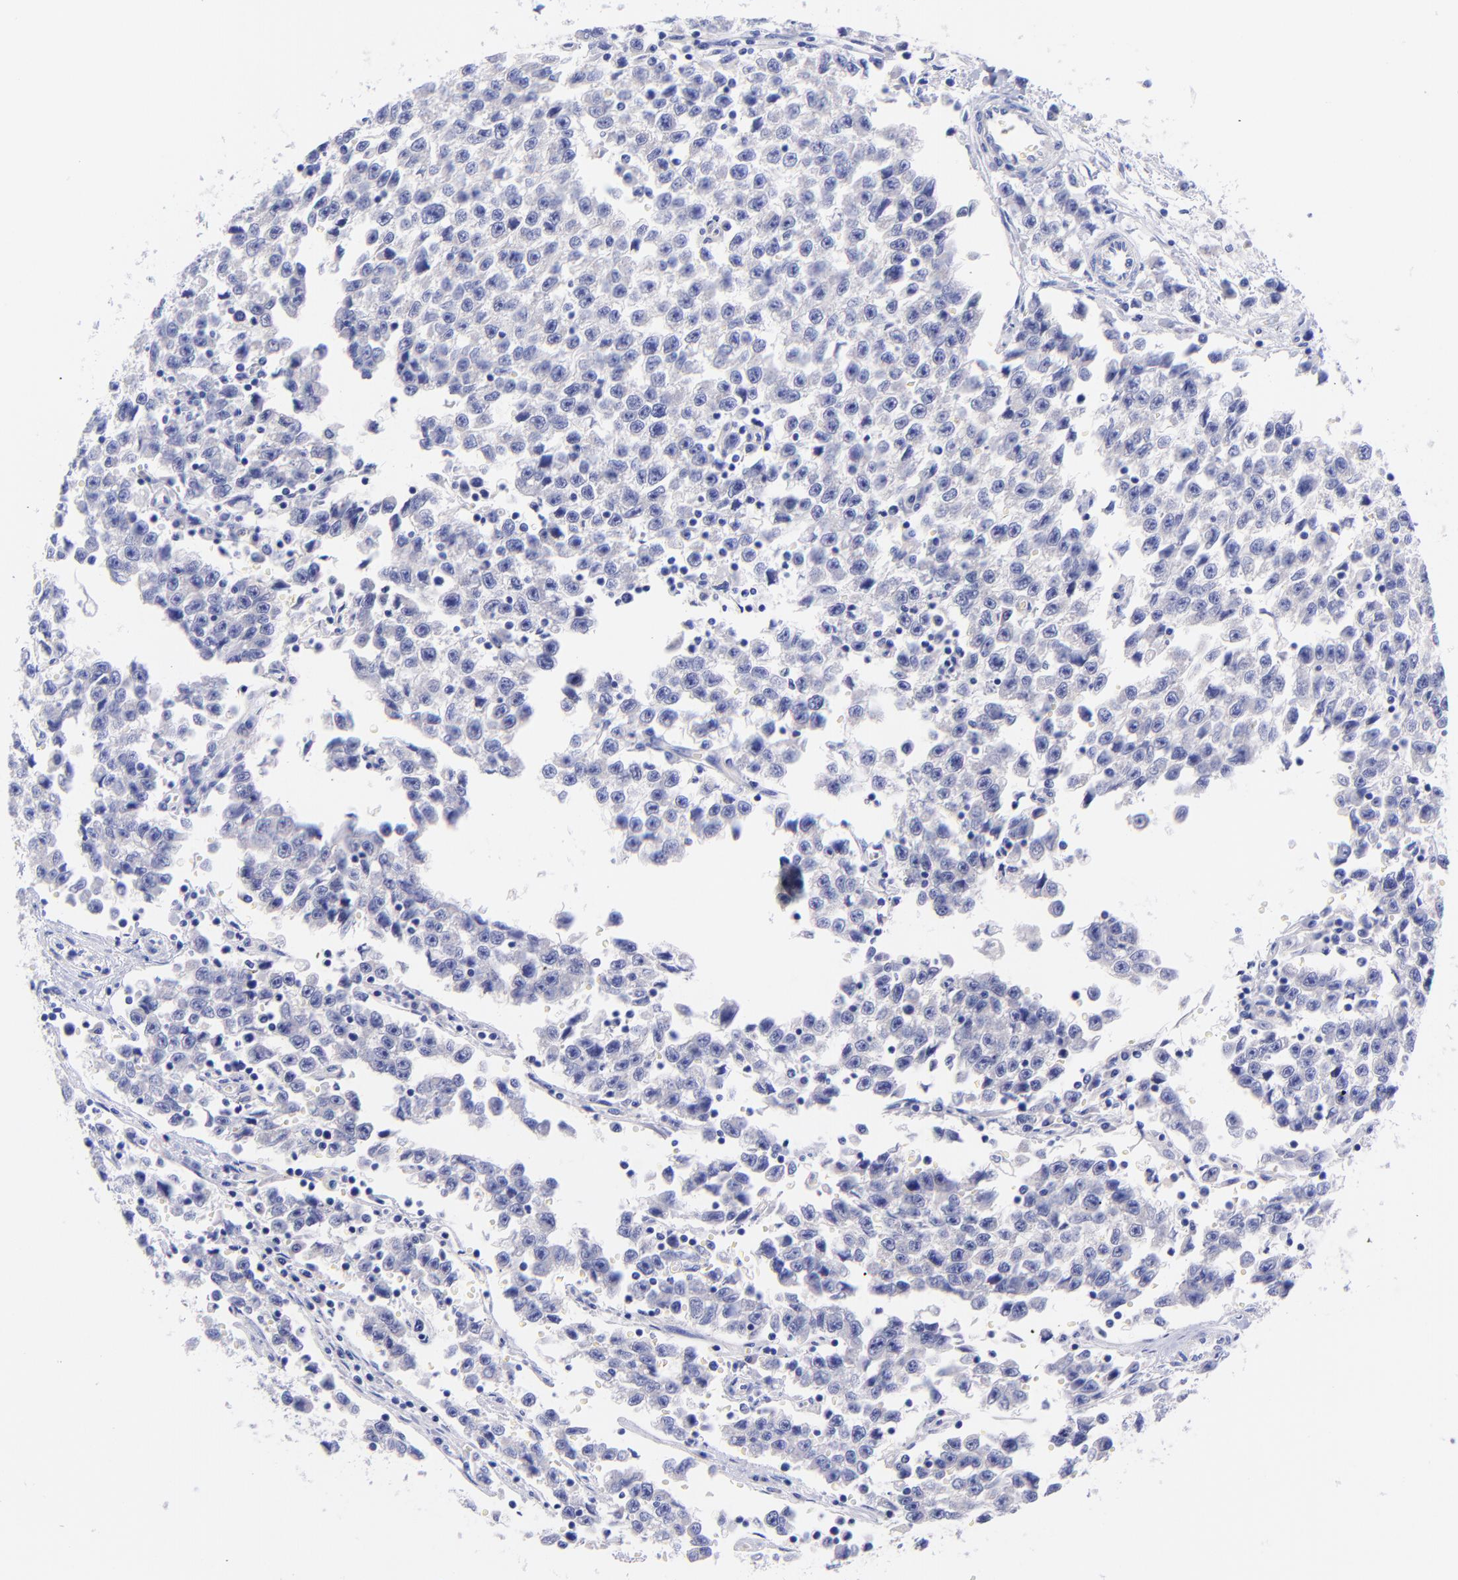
{"staining": {"intensity": "negative", "quantity": "none", "location": "none"}, "tissue": "testis cancer", "cell_type": "Tumor cells", "image_type": "cancer", "snomed": [{"axis": "morphology", "description": "Seminoma, NOS"}, {"axis": "topography", "description": "Testis"}], "caption": "Immunohistochemistry of testis seminoma displays no staining in tumor cells.", "gene": "GPHN", "patient": {"sex": "male", "age": 35}}